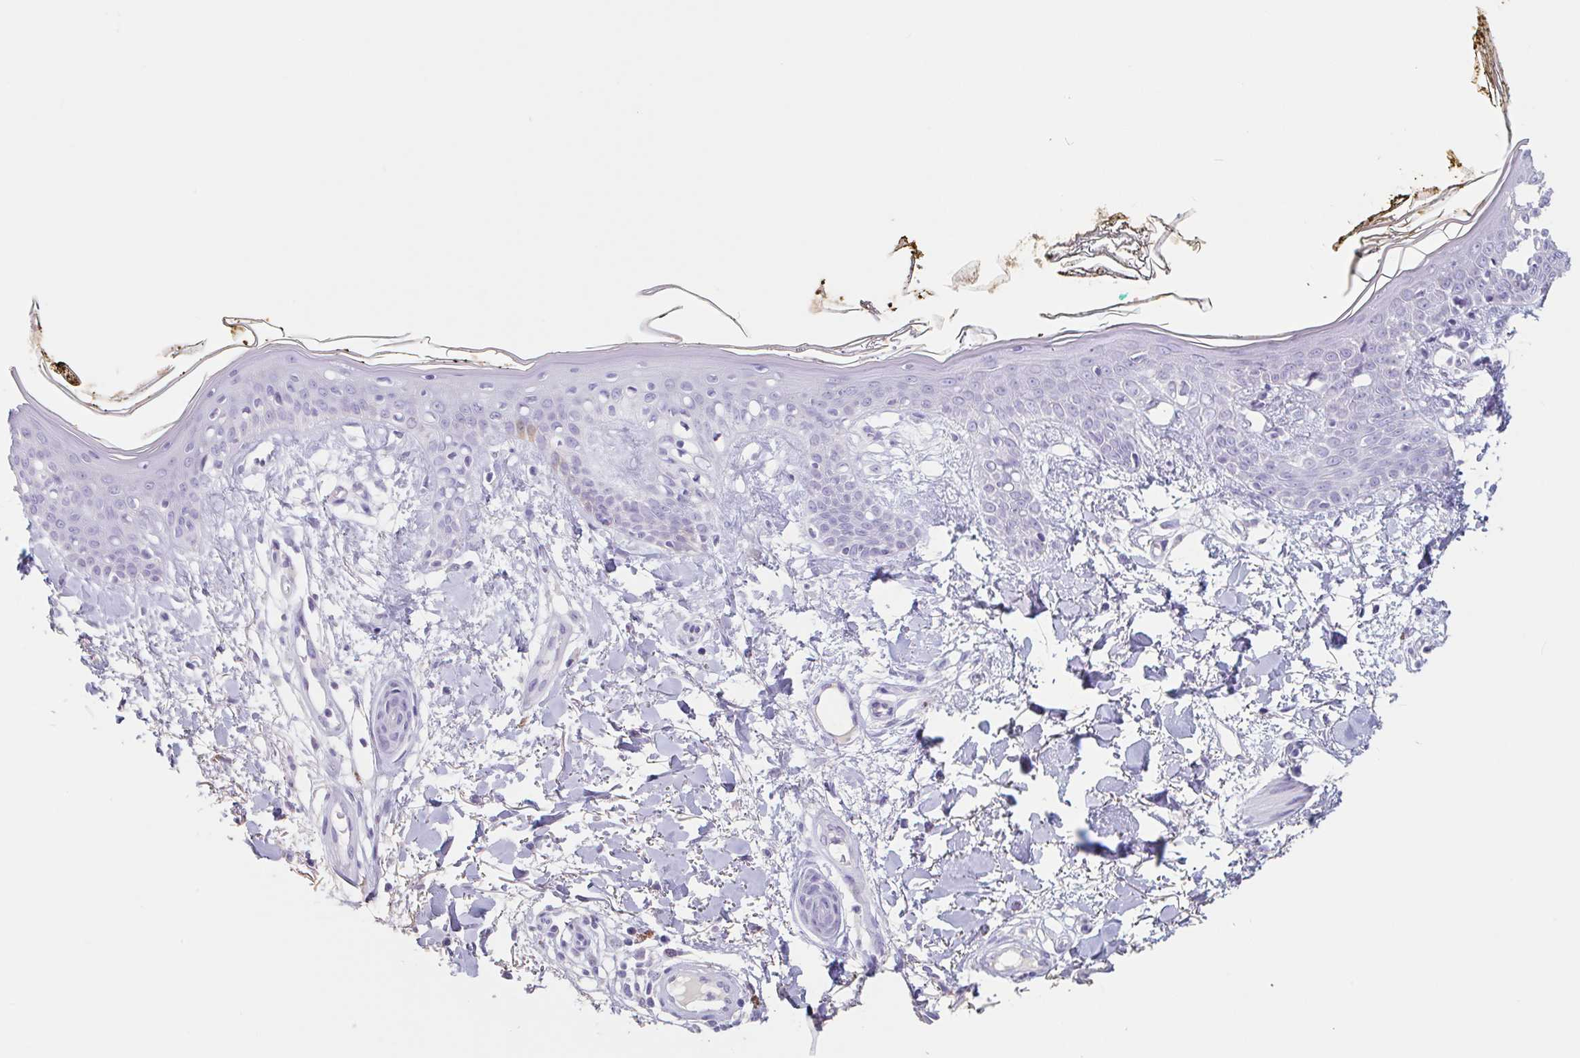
{"staining": {"intensity": "negative", "quantity": "none", "location": "none"}, "tissue": "skin", "cell_type": "Fibroblasts", "image_type": "normal", "snomed": [{"axis": "morphology", "description": "Normal tissue, NOS"}, {"axis": "topography", "description": "Skin"}], "caption": "This is an IHC image of benign human skin. There is no expression in fibroblasts.", "gene": "EMC4", "patient": {"sex": "female", "age": 34}}